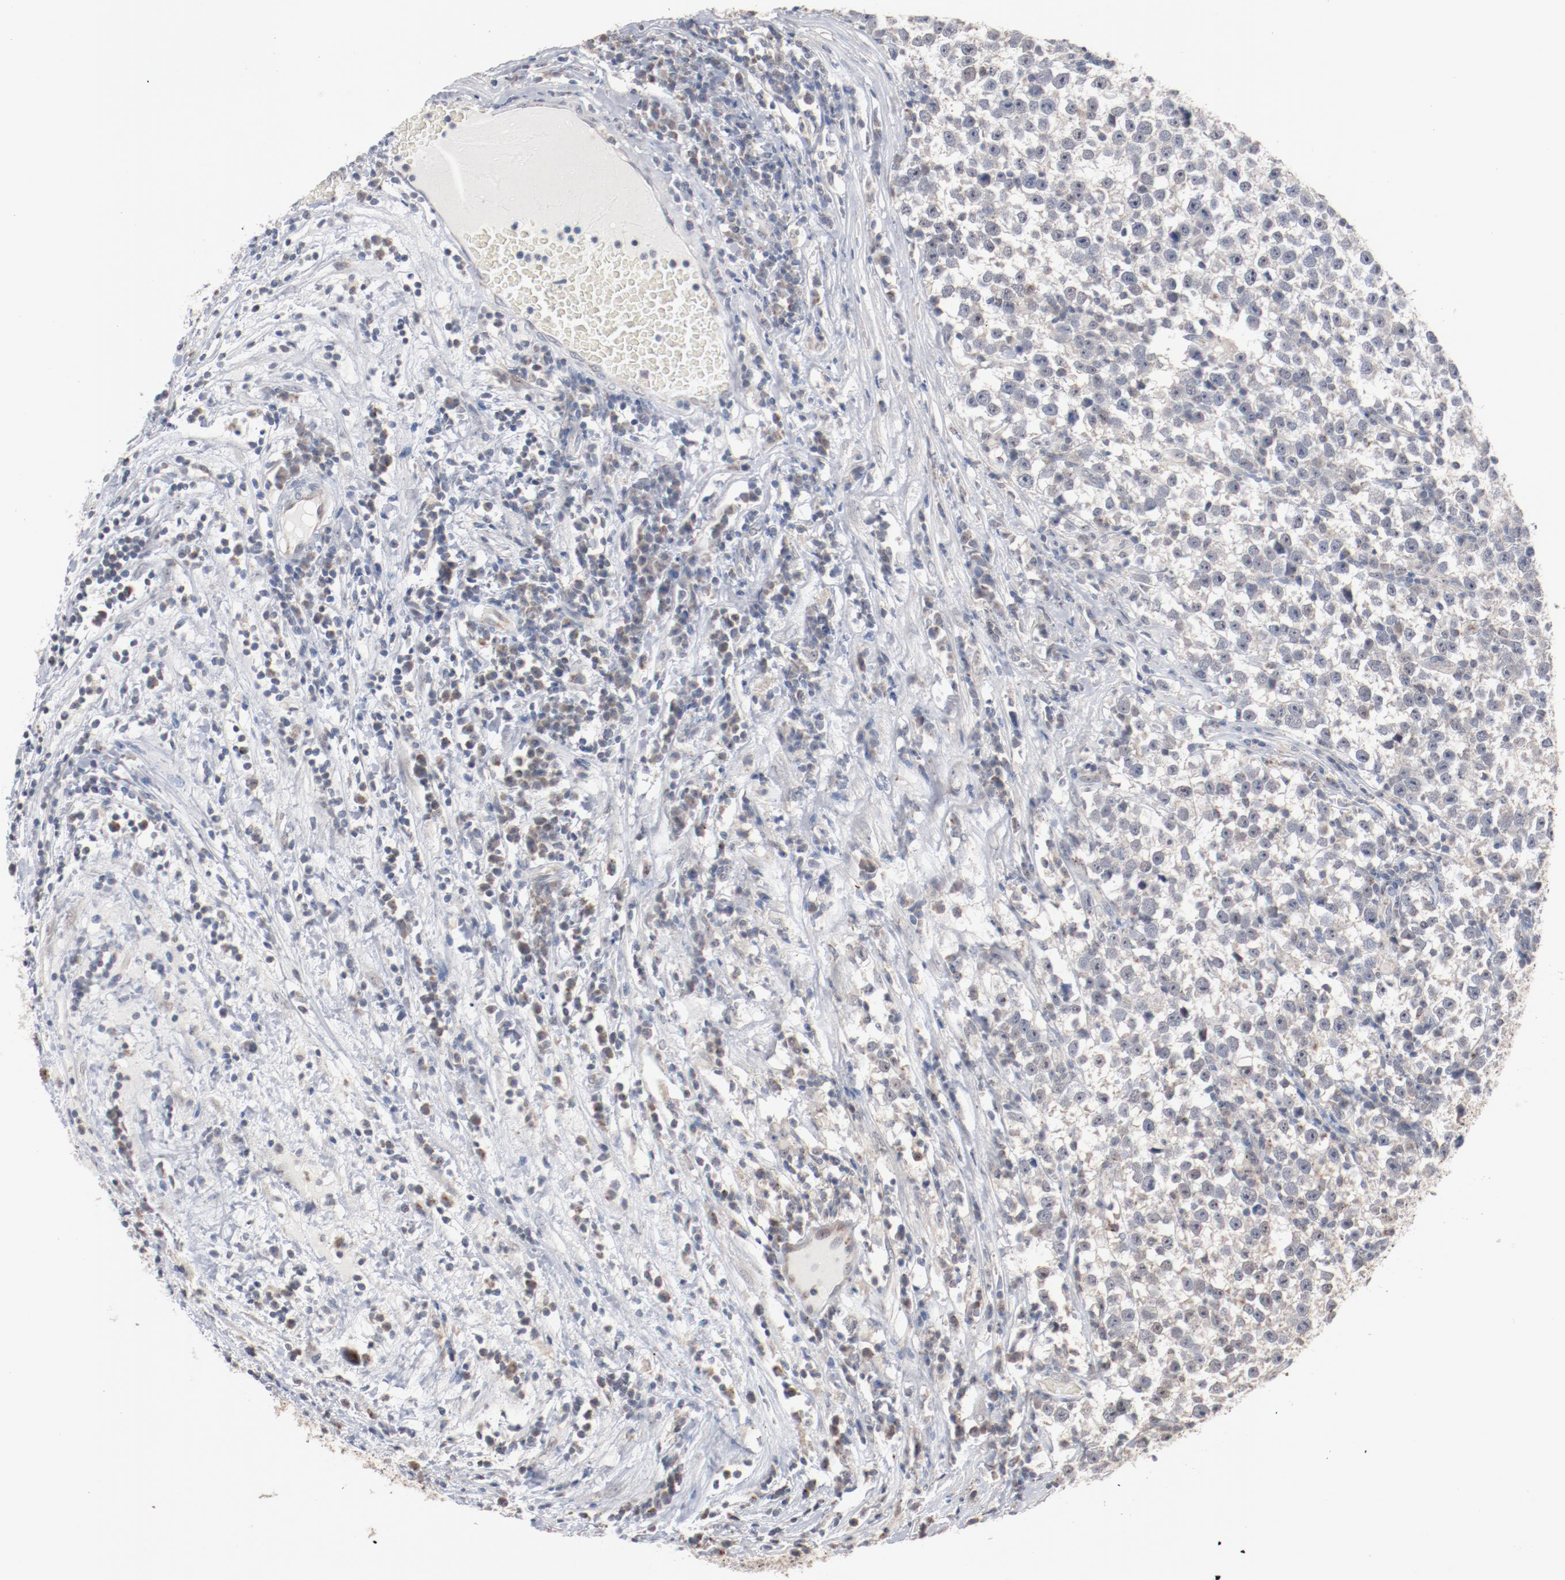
{"staining": {"intensity": "negative", "quantity": "none", "location": "none"}, "tissue": "testis cancer", "cell_type": "Tumor cells", "image_type": "cancer", "snomed": [{"axis": "morphology", "description": "Seminoma, NOS"}, {"axis": "topography", "description": "Testis"}], "caption": "Immunohistochemistry histopathology image of seminoma (testis) stained for a protein (brown), which exhibits no staining in tumor cells.", "gene": "ERICH1", "patient": {"sex": "male", "age": 43}}